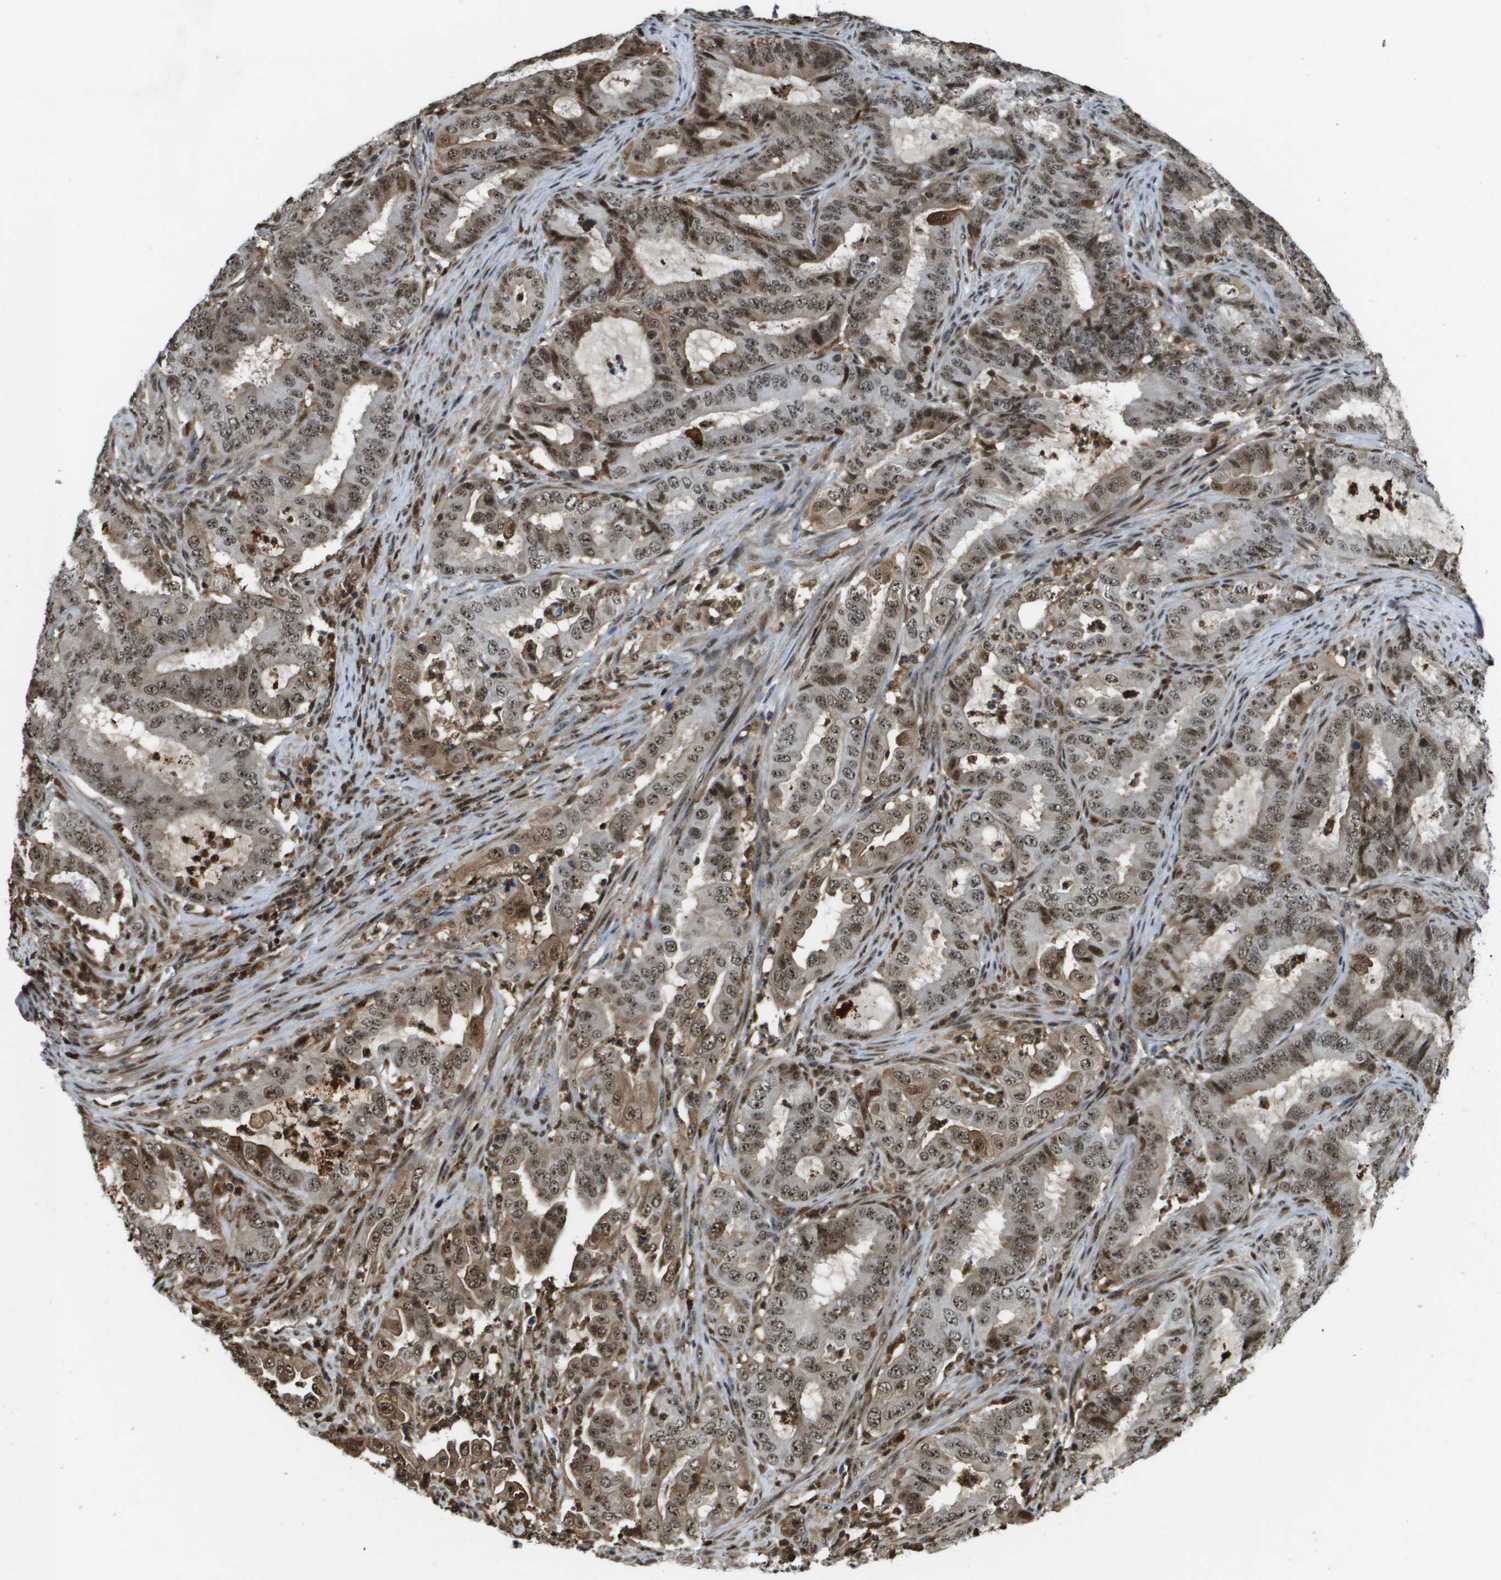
{"staining": {"intensity": "moderate", "quantity": ">75%", "location": "cytoplasmic/membranous,nuclear"}, "tissue": "endometrial cancer", "cell_type": "Tumor cells", "image_type": "cancer", "snomed": [{"axis": "morphology", "description": "Adenocarcinoma, NOS"}, {"axis": "topography", "description": "Endometrium"}], "caption": "Protein staining reveals moderate cytoplasmic/membranous and nuclear staining in approximately >75% of tumor cells in endometrial cancer. (brown staining indicates protein expression, while blue staining denotes nuclei).", "gene": "EP400", "patient": {"sex": "female", "age": 70}}